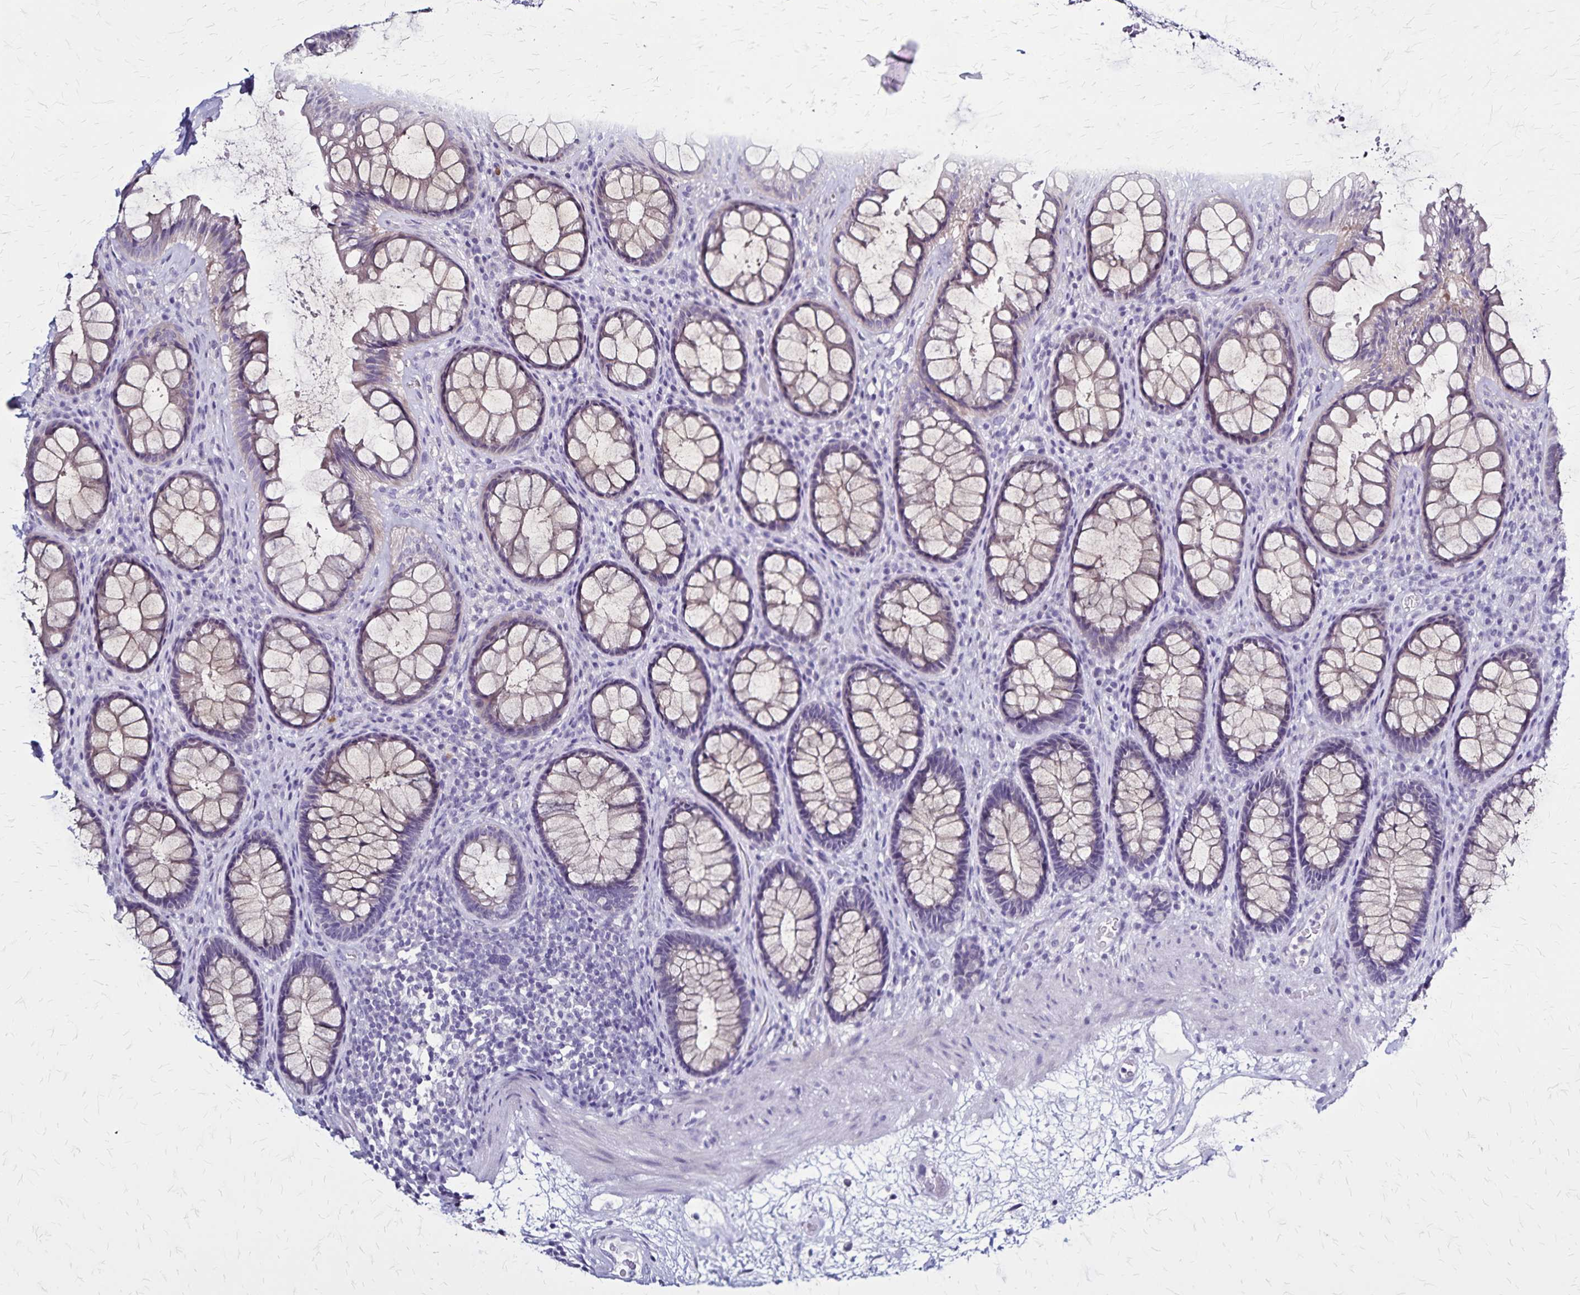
{"staining": {"intensity": "weak", "quantity": "<25%", "location": "cytoplasmic/membranous"}, "tissue": "rectum", "cell_type": "Glandular cells", "image_type": "normal", "snomed": [{"axis": "morphology", "description": "Normal tissue, NOS"}, {"axis": "topography", "description": "Rectum"}], "caption": "This histopathology image is of normal rectum stained with IHC to label a protein in brown with the nuclei are counter-stained blue. There is no positivity in glandular cells.", "gene": "PLXNA4", "patient": {"sex": "male", "age": 72}}